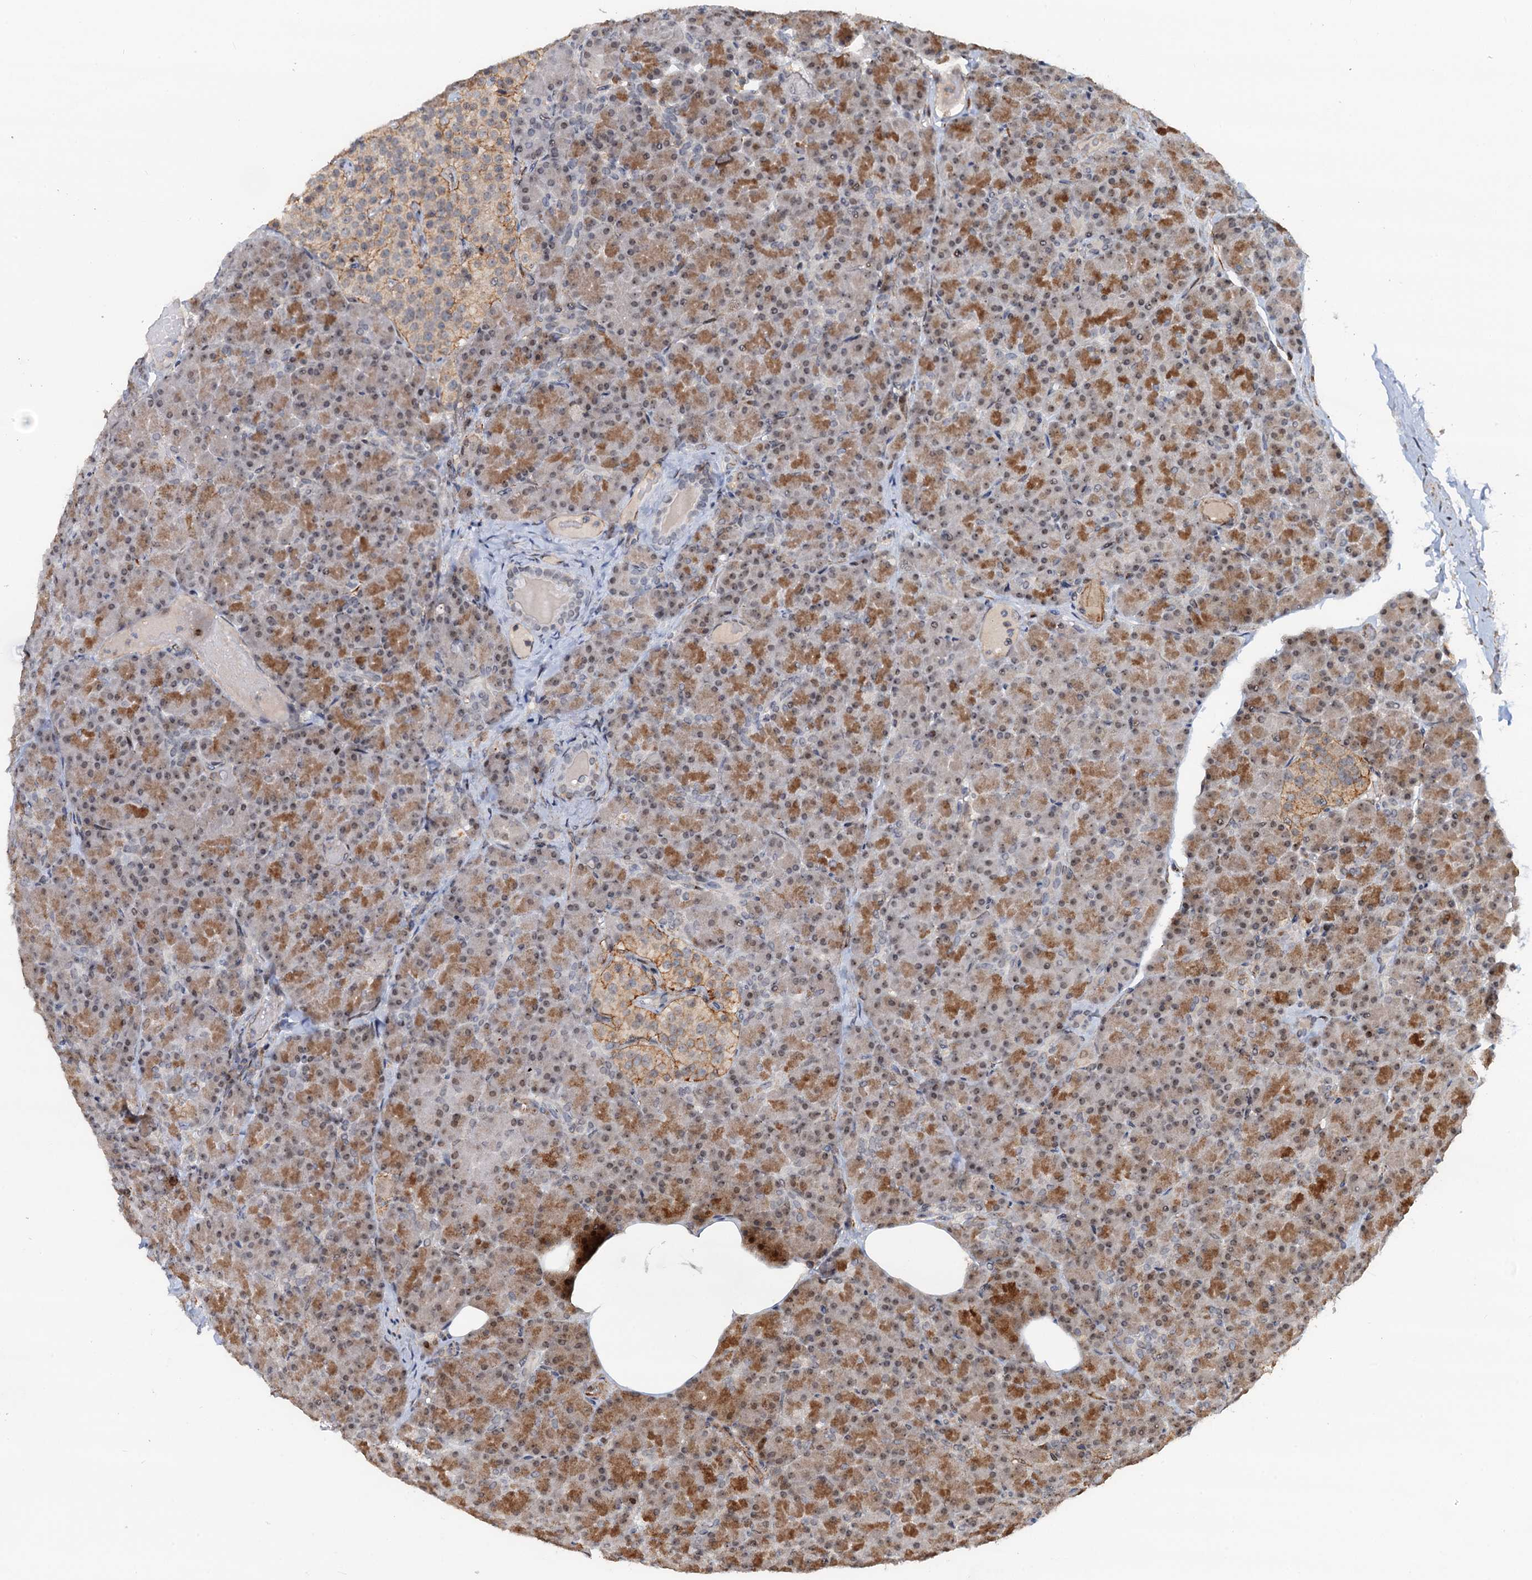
{"staining": {"intensity": "moderate", "quantity": ">75%", "location": "cytoplasmic/membranous,nuclear"}, "tissue": "pancreas", "cell_type": "Exocrine glandular cells", "image_type": "normal", "snomed": [{"axis": "morphology", "description": "Normal tissue, NOS"}, {"axis": "topography", "description": "Pancreas"}], "caption": "IHC of benign pancreas displays medium levels of moderate cytoplasmic/membranous,nuclear staining in about >75% of exocrine glandular cells.", "gene": "TMA16", "patient": {"sex": "female", "age": 43}}